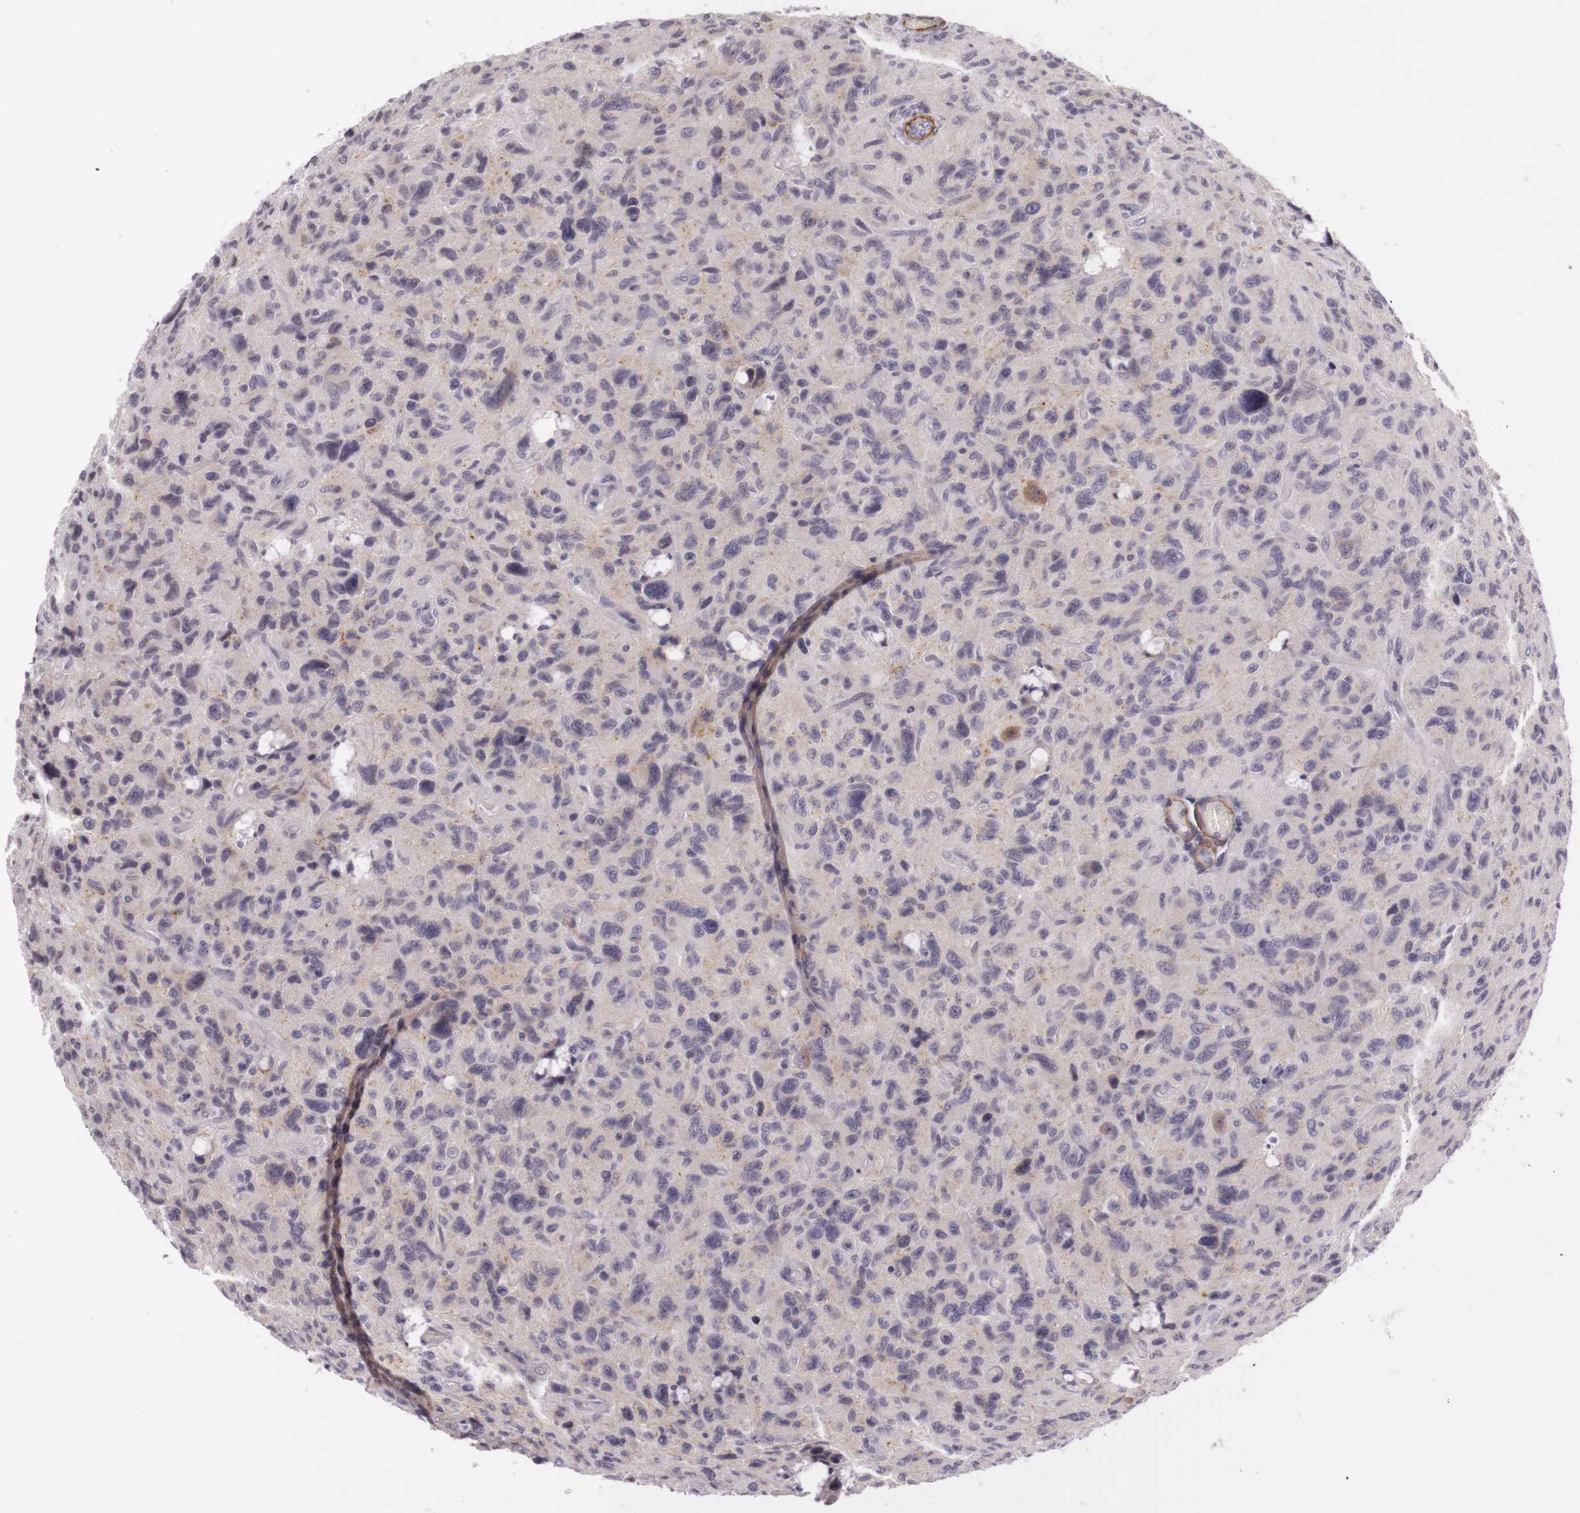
{"staining": {"intensity": "weak", "quantity": "25%-75%", "location": "cytoplasmic/membranous"}, "tissue": "glioma", "cell_type": "Tumor cells", "image_type": "cancer", "snomed": [{"axis": "morphology", "description": "Glioma, malignant, High grade"}, {"axis": "topography", "description": "Brain"}], "caption": "The histopathology image shows immunohistochemical staining of glioma. There is weak cytoplasmic/membranous staining is seen in approximately 25%-75% of tumor cells.", "gene": "CNTN2", "patient": {"sex": "female", "age": 60}}